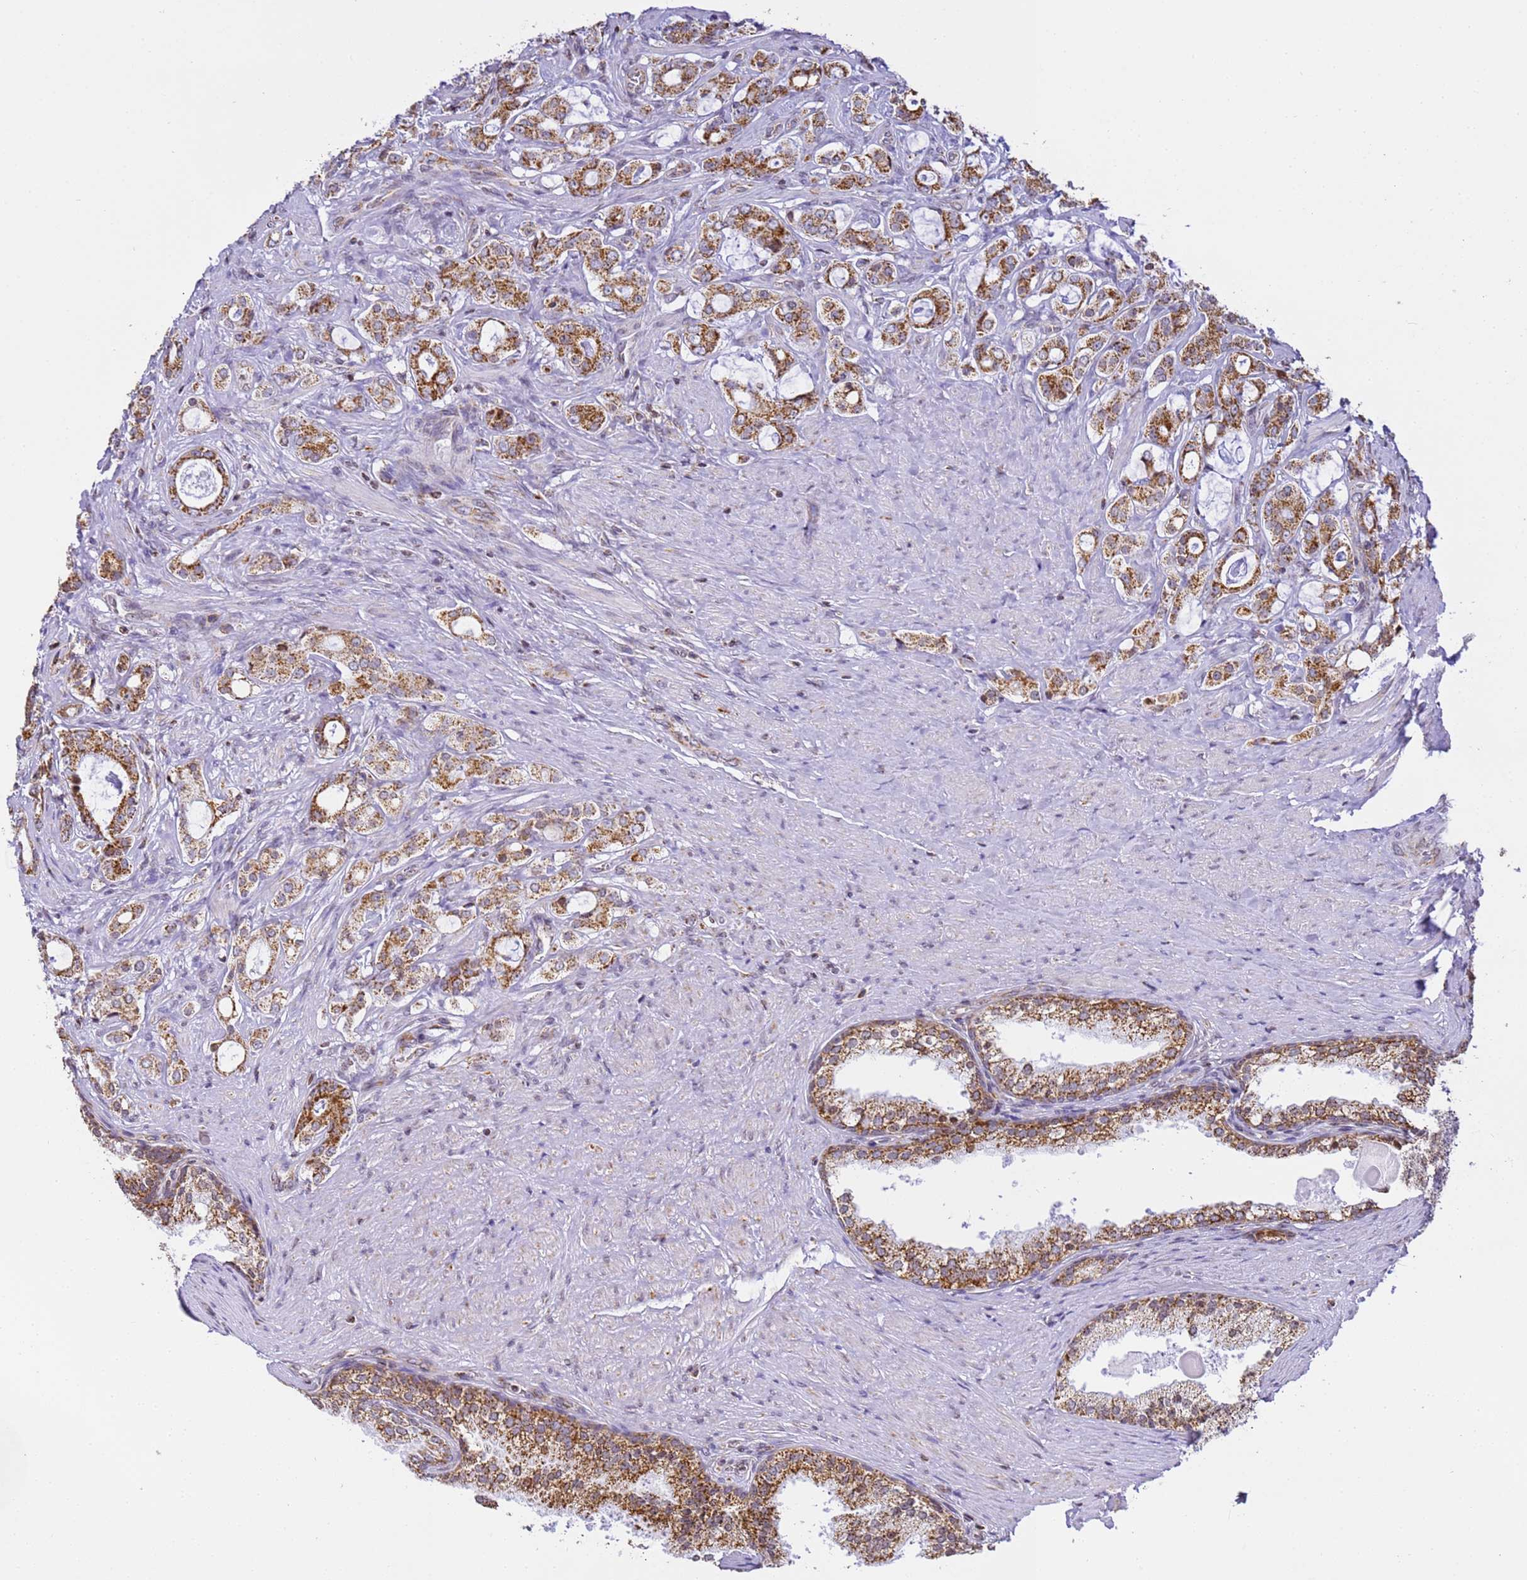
{"staining": {"intensity": "moderate", "quantity": ">75%", "location": "cytoplasmic/membranous"}, "tissue": "prostate cancer", "cell_type": "Tumor cells", "image_type": "cancer", "snomed": [{"axis": "morphology", "description": "Adenocarcinoma, High grade"}, {"axis": "topography", "description": "Prostate"}], "caption": "Tumor cells show medium levels of moderate cytoplasmic/membranous staining in about >75% of cells in human prostate cancer (high-grade adenocarcinoma).", "gene": "HSPE1", "patient": {"sex": "male", "age": 63}}